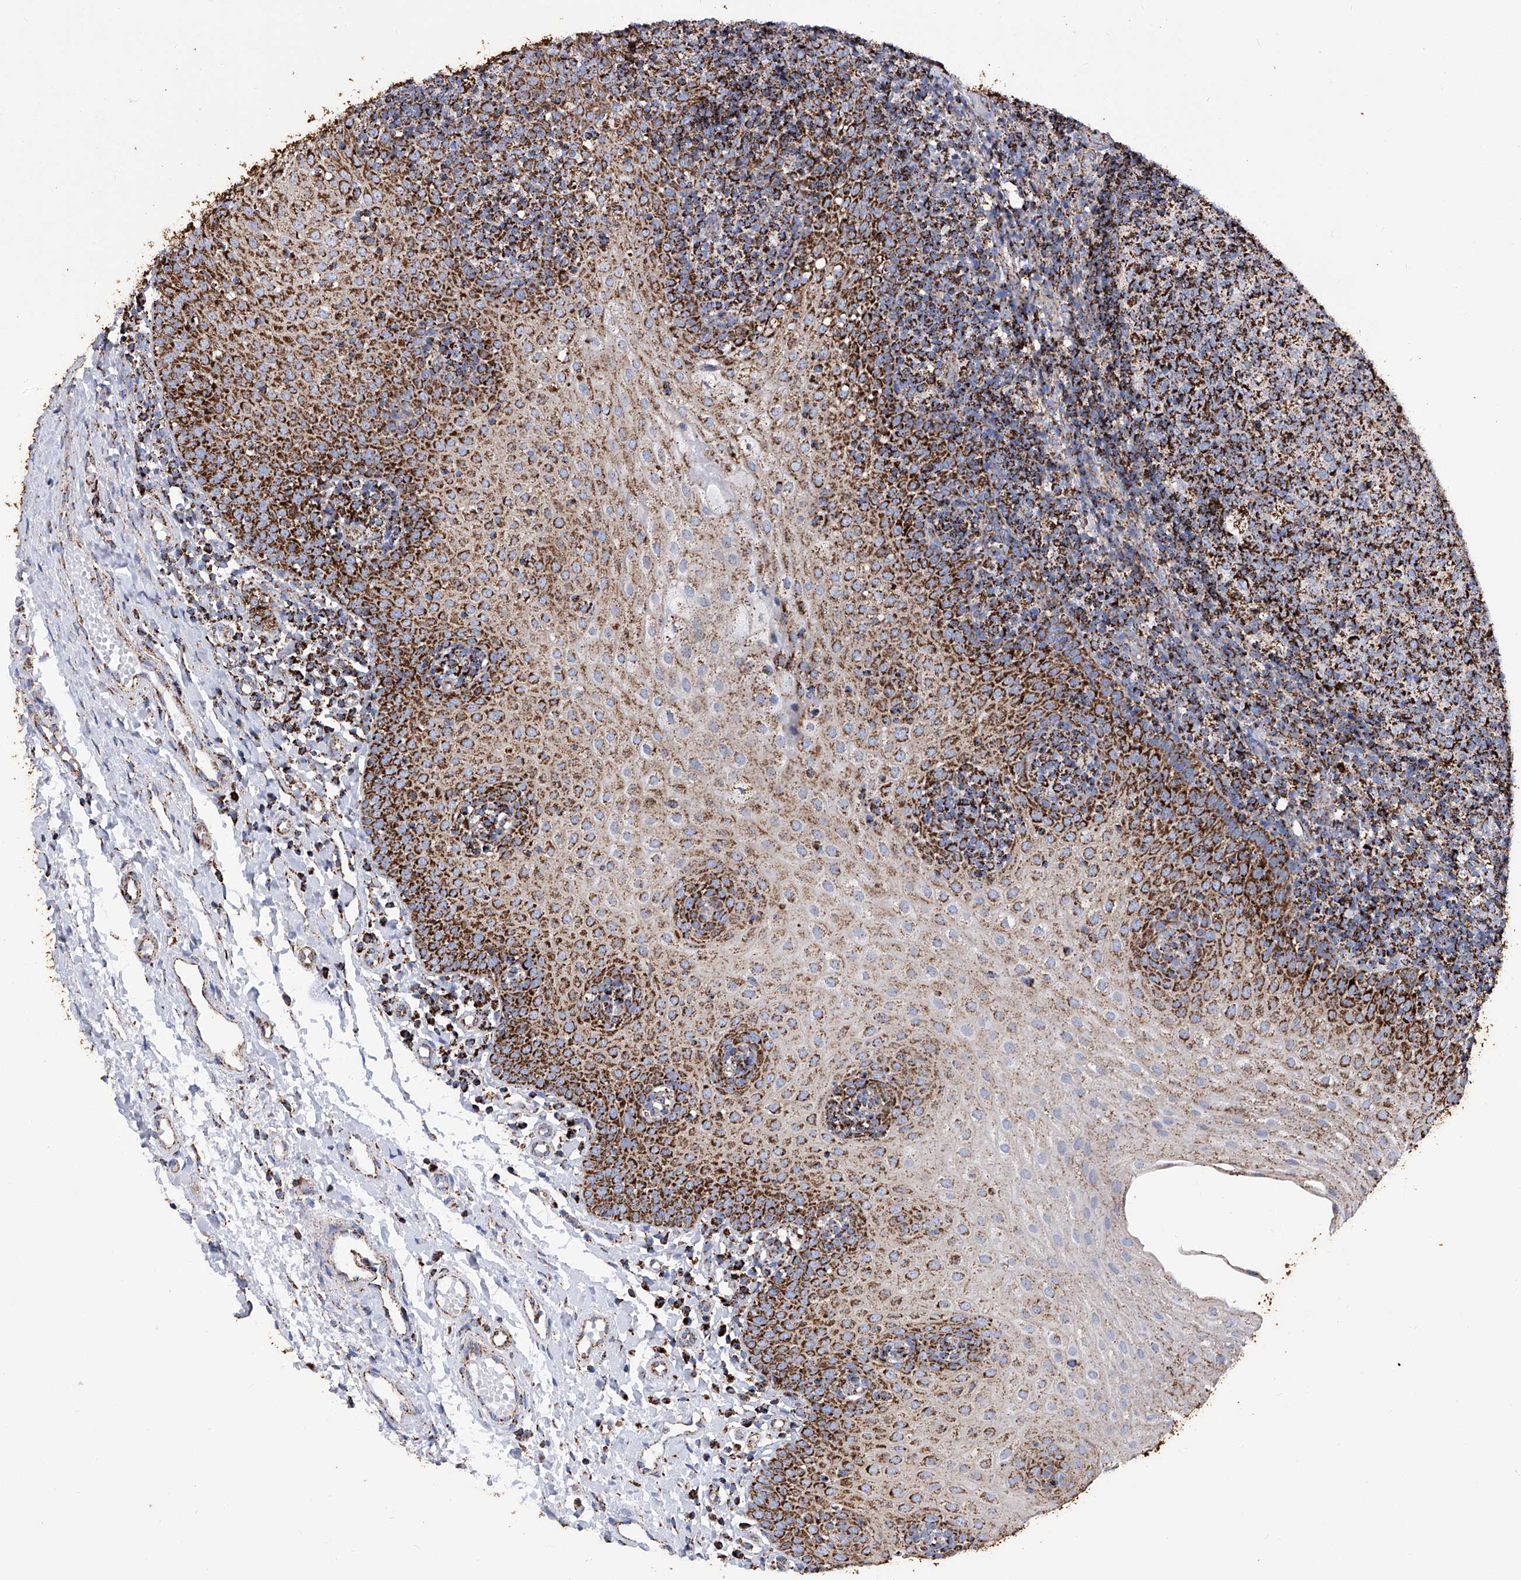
{"staining": {"intensity": "strong", "quantity": ">75%", "location": "cytoplasmic/membranous"}, "tissue": "tonsil", "cell_type": "Germinal center cells", "image_type": "normal", "snomed": [{"axis": "morphology", "description": "Normal tissue, NOS"}, {"axis": "topography", "description": "Tonsil"}], "caption": "Strong cytoplasmic/membranous protein staining is identified in about >75% of germinal center cells in tonsil.", "gene": "ATP5PF", "patient": {"sex": "female", "age": 19}}